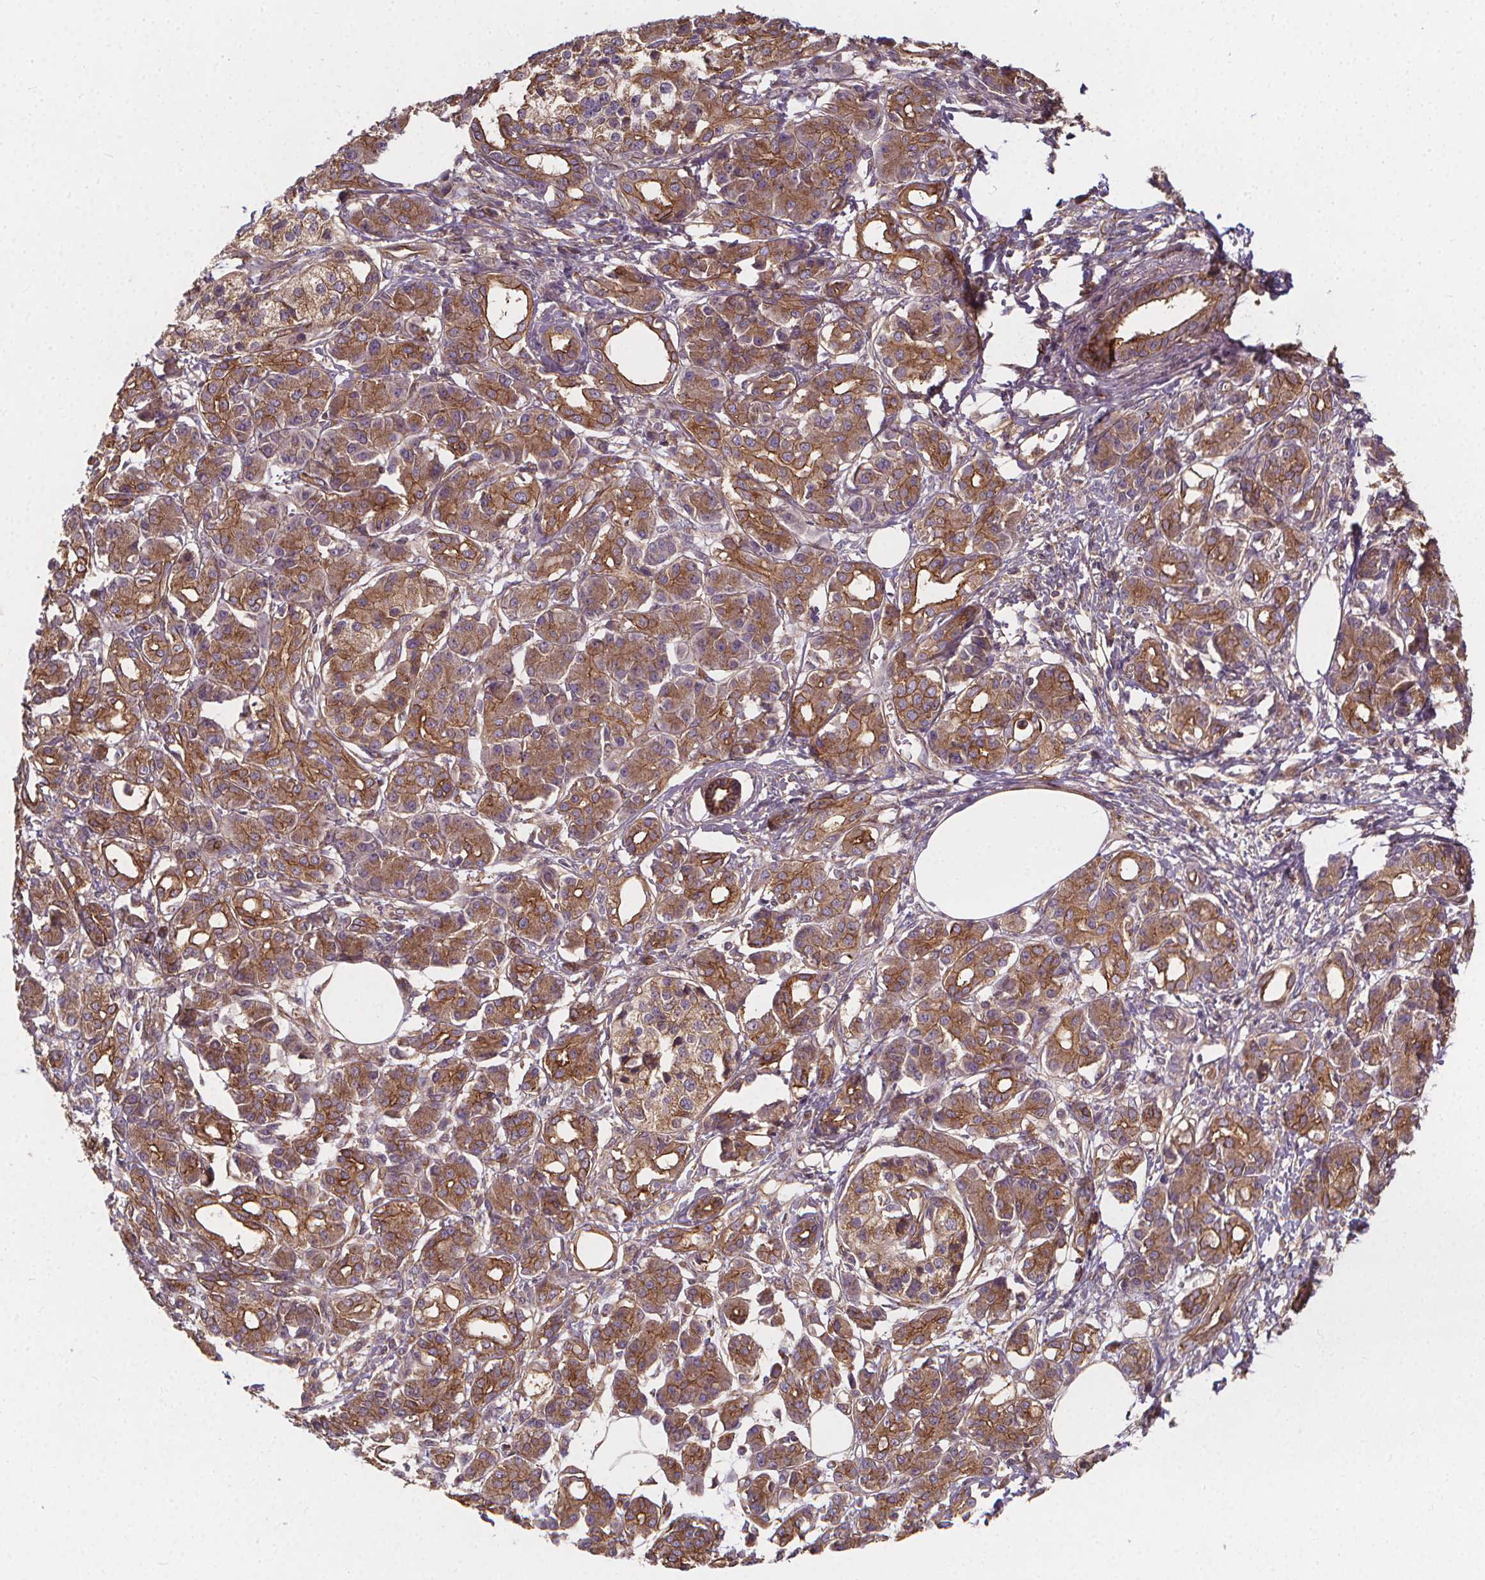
{"staining": {"intensity": "moderate", "quantity": ">75%", "location": "cytoplasmic/membranous"}, "tissue": "pancreatic cancer", "cell_type": "Tumor cells", "image_type": "cancer", "snomed": [{"axis": "morphology", "description": "Adenocarcinoma, NOS"}, {"axis": "topography", "description": "Pancreas"}], "caption": "Immunohistochemical staining of human pancreatic cancer demonstrates medium levels of moderate cytoplasmic/membranous protein positivity in approximately >75% of tumor cells. (DAB (3,3'-diaminobenzidine) IHC, brown staining for protein, blue staining for nuclei).", "gene": "CLINT1", "patient": {"sex": "female", "age": 73}}